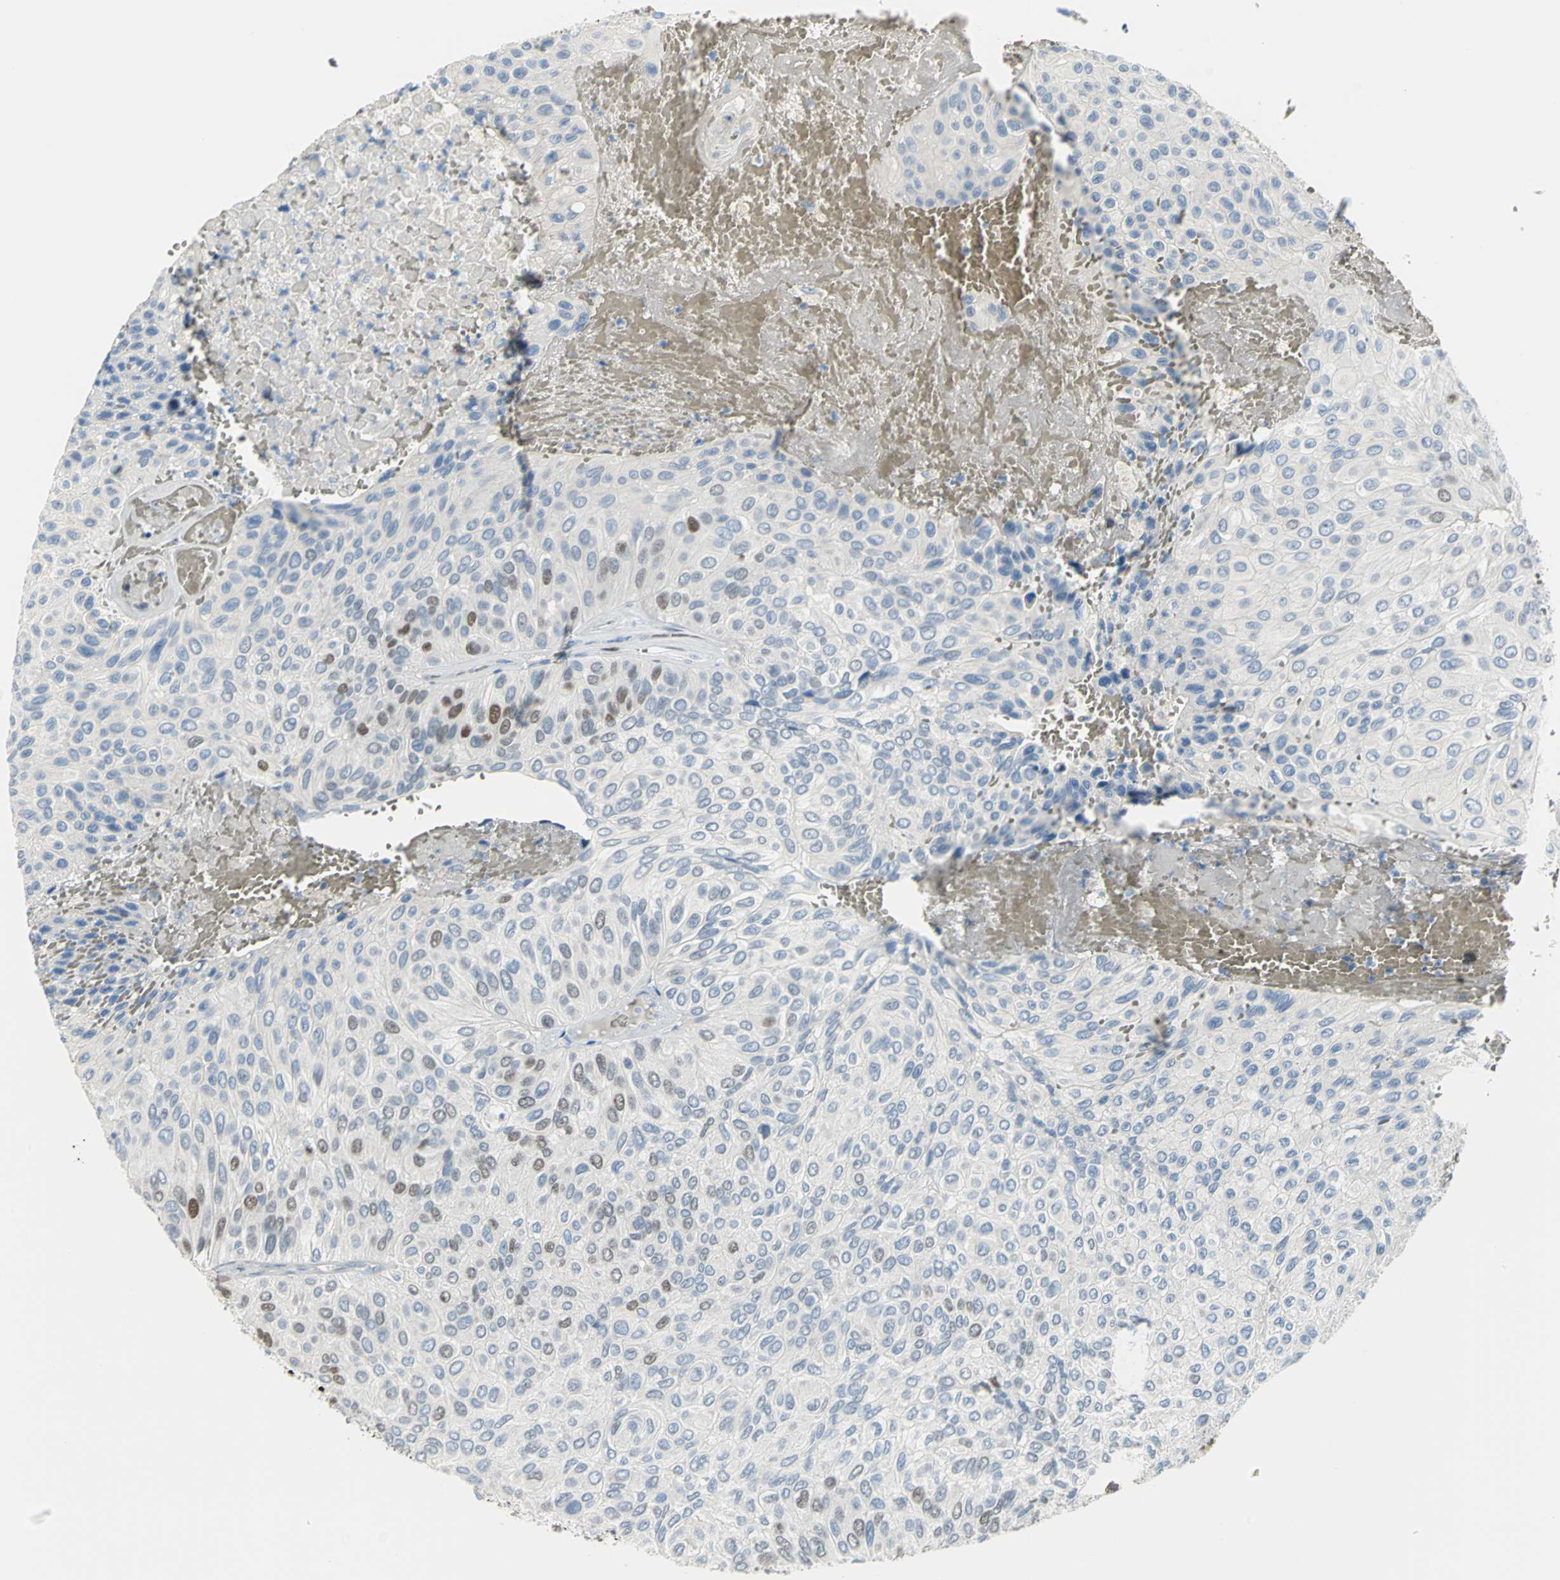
{"staining": {"intensity": "moderate", "quantity": "<25%", "location": "nuclear"}, "tissue": "urothelial cancer", "cell_type": "Tumor cells", "image_type": "cancer", "snomed": [{"axis": "morphology", "description": "Urothelial carcinoma, High grade"}, {"axis": "topography", "description": "Urinary bladder"}], "caption": "Urothelial carcinoma (high-grade) stained with immunohistochemistry (IHC) exhibits moderate nuclear positivity in about <25% of tumor cells.", "gene": "MCM3", "patient": {"sex": "male", "age": 66}}